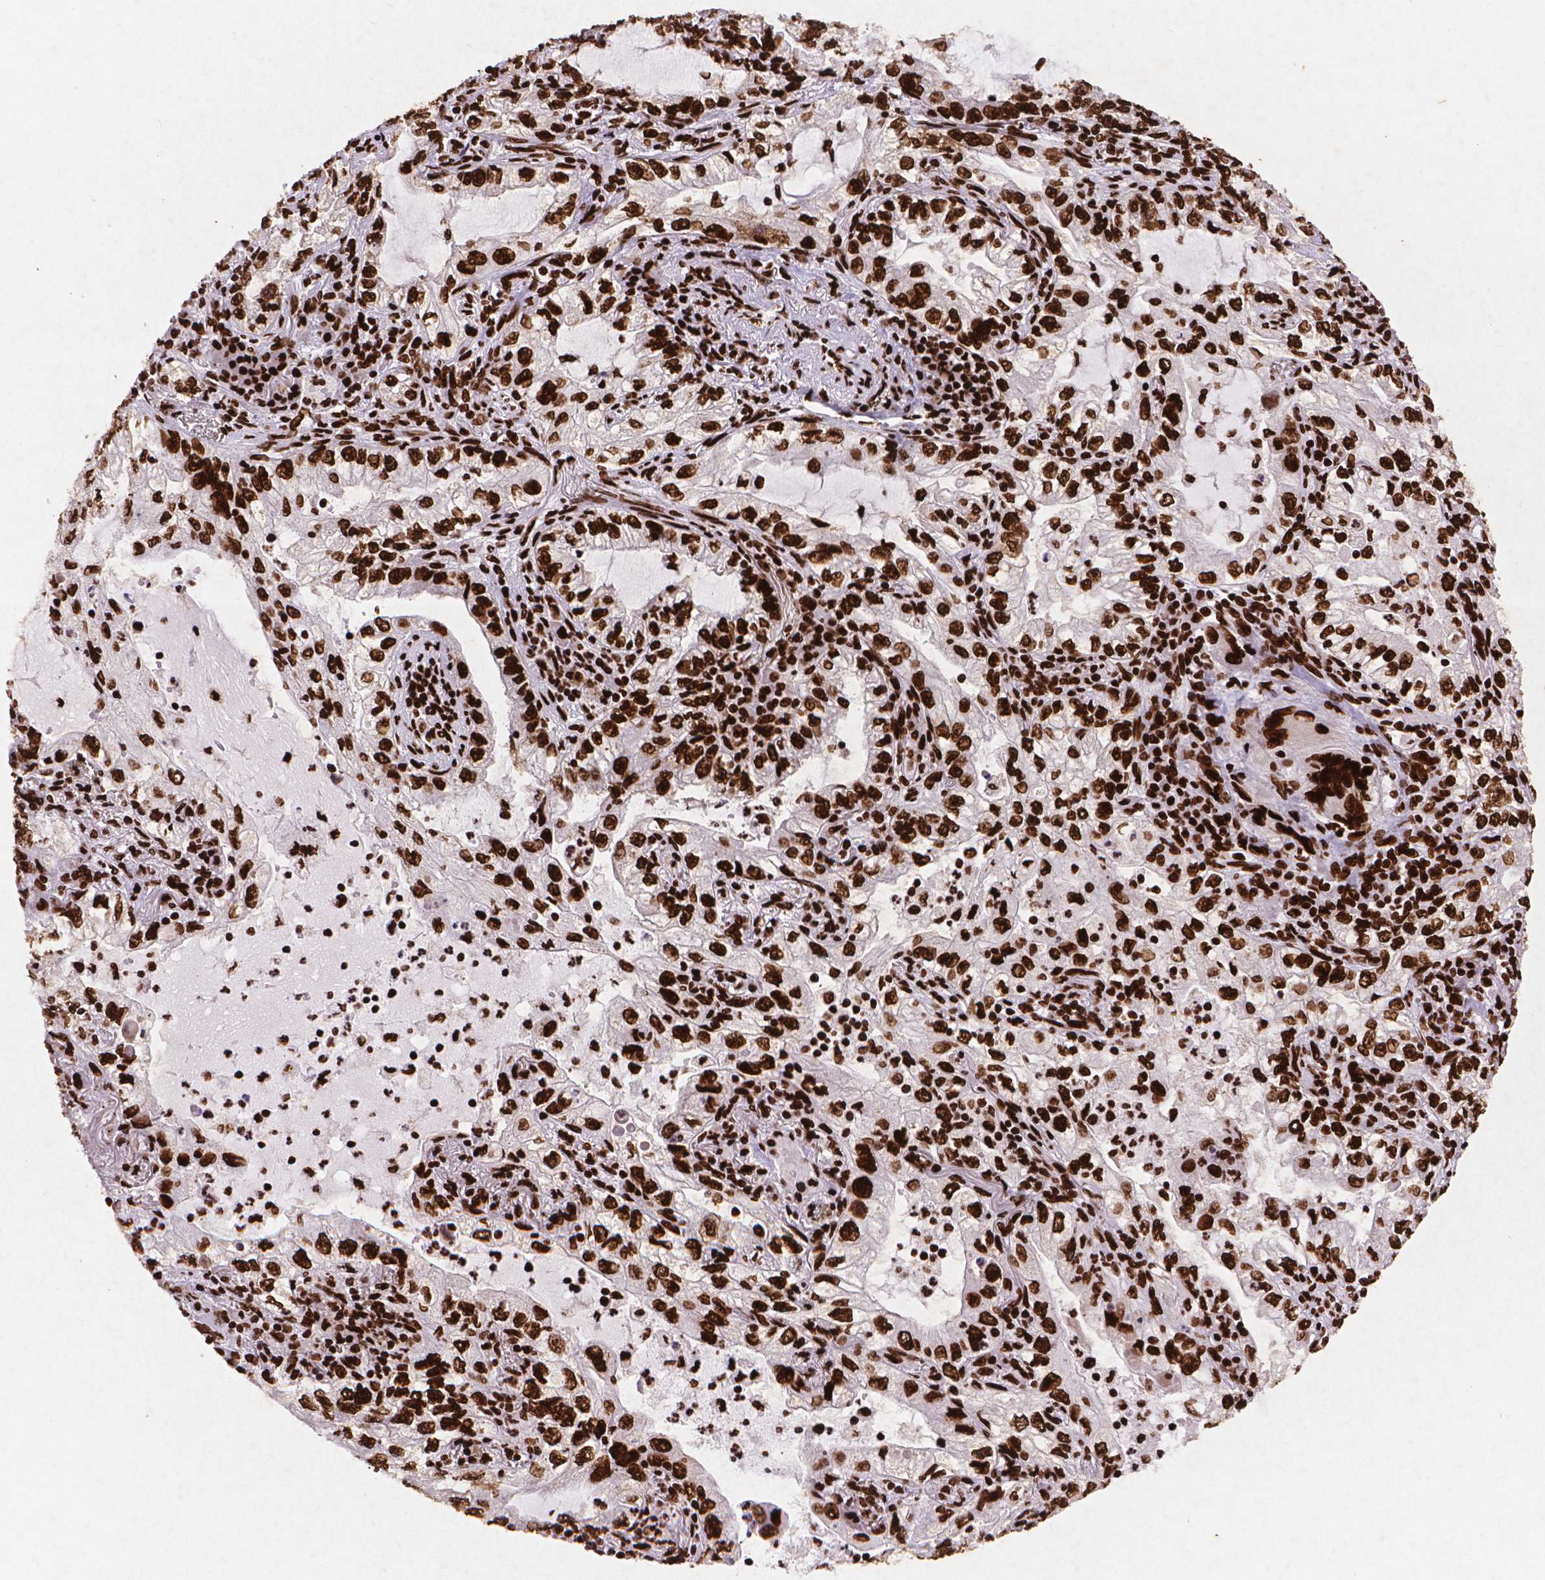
{"staining": {"intensity": "strong", "quantity": ">75%", "location": "nuclear"}, "tissue": "lung cancer", "cell_type": "Tumor cells", "image_type": "cancer", "snomed": [{"axis": "morphology", "description": "Adenocarcinoma, NOS"}, {"axis": "topography", "description": "Lung"}], "caption": "Immunohistochemistry of human lung cancer exhibits high levels of strong nuclear expression in about >75% of tumor cells.", "gene": "CITED2", "patient": {"sex": "female", "age": 73}}